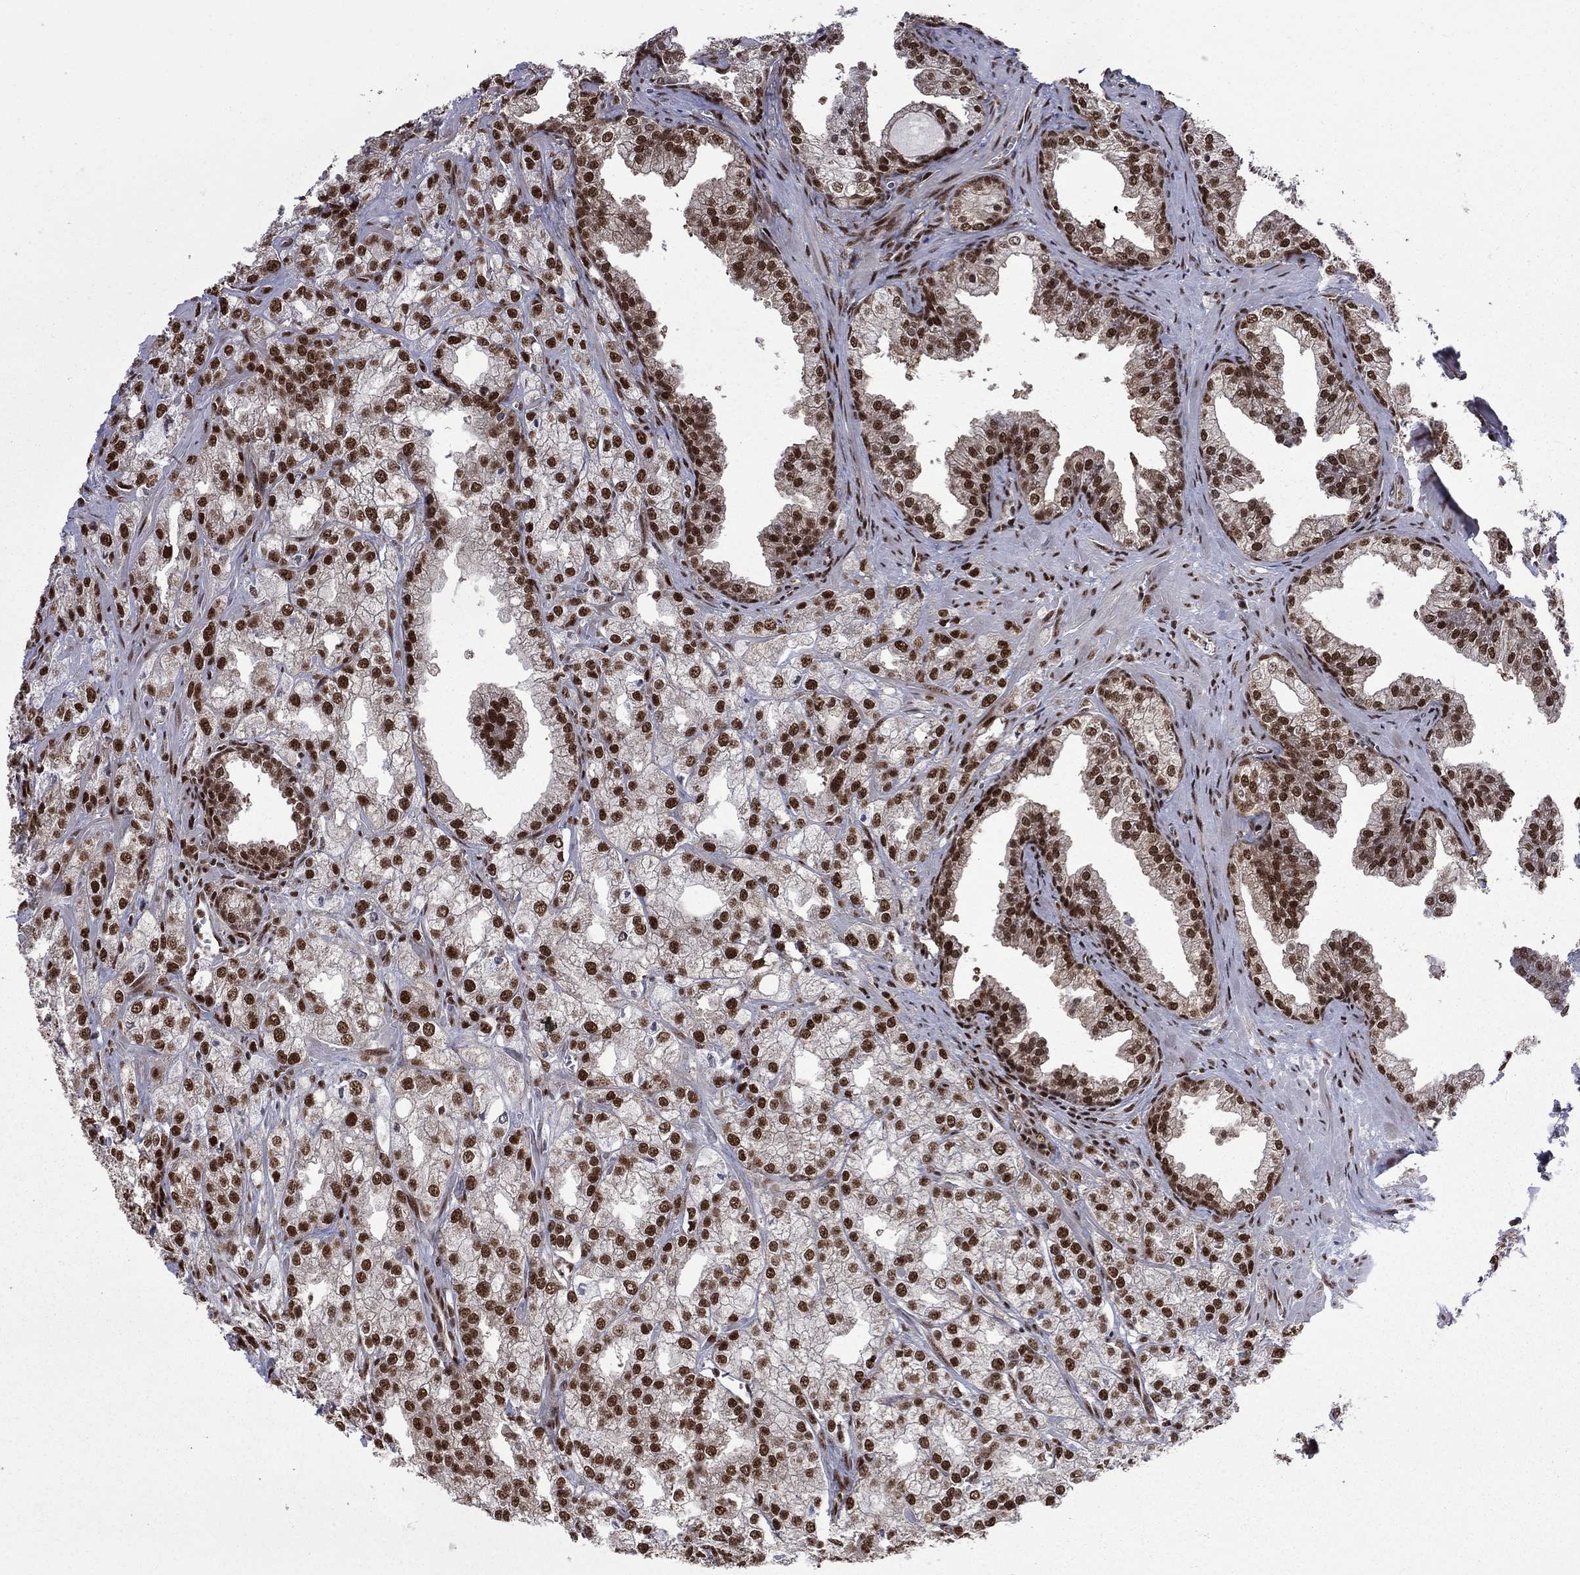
{"staining": {"intensity": "strong", "quantity": ">75%", "location": "nuclear"}, "tissue": "prostate cancer", "cell_type": "Tumor cells", "image_type": "cancer", "snomed": [{"axis": "morphology", "description": "Adenocarcinoma, NOS"}, {"axis": "topography", "description": "Prostate"}], "caption": "Prostate cancer (adenocarcinoma) was stained to show a protein in brown. There is high levels of strong nuclear positivity in about >75% of tumor cells. (DAB = brown stain, brightfield microscopy at high magnification).", "gene": "MED25", "patient": {"sex": "male", "age": 70}}